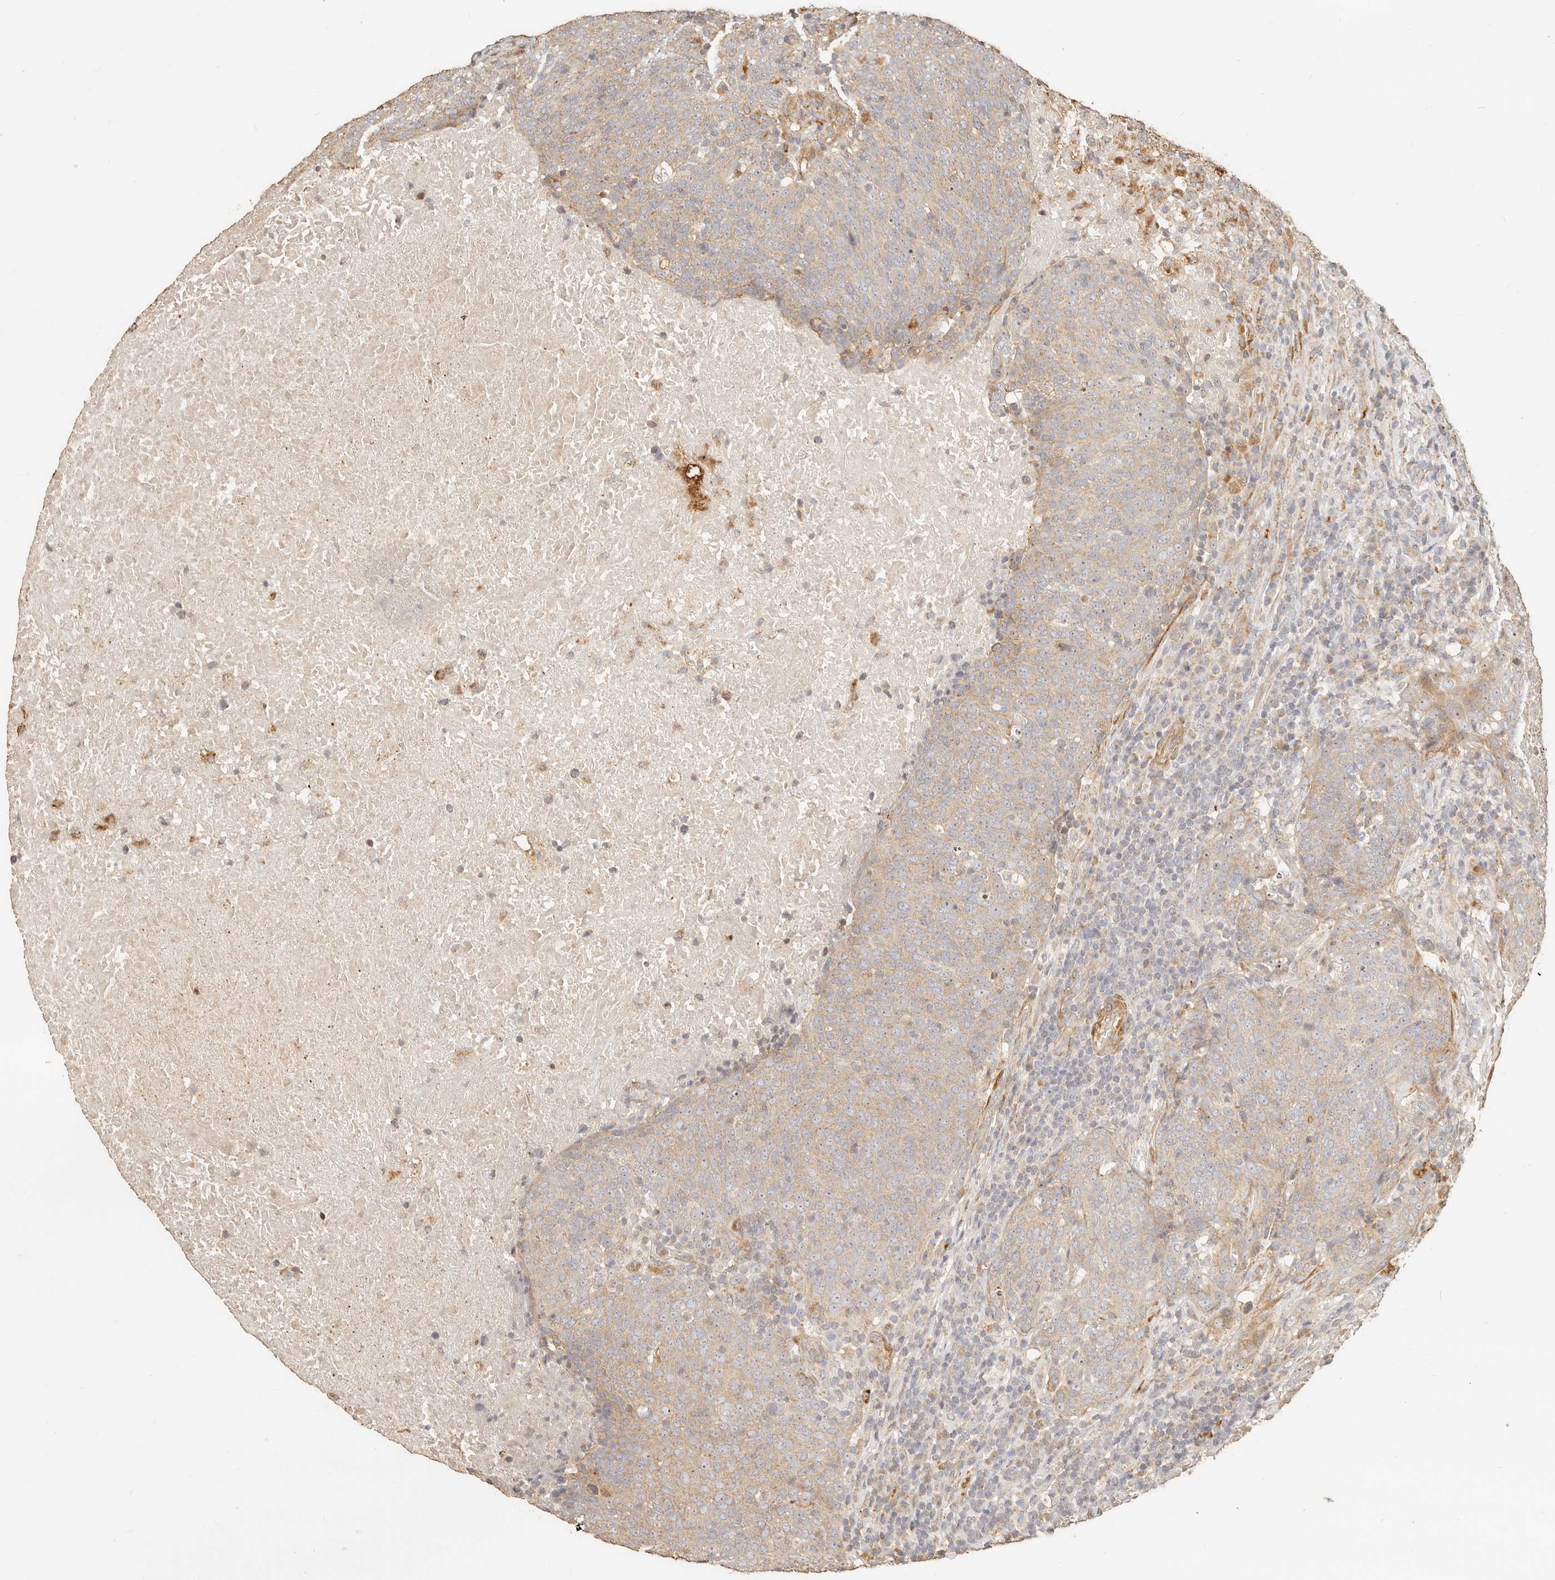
{"staining": {"intensity": "weak", "quantity": "25%-75%", "location": "cytoplasmic/membranous"}, "tissue": "head and neck cancer", "cell_type": "Tumor cells", "image_type": "cancer", "snomed": [{"axis": "morphology", "description": "Squamous cell carcinoma, NOS"}, {"axis": "morphology", "description": "Squamous cell carcinoma, metastatic, NOS"}, {"axis": "topography", "description": "Lymph node"}, {"axis": "topography", "description": "Head-Neck"}], "caption": "Protein analysis of head and neck cancer tissue displays weak cytoplasmic/membranous positivity in approximately 25%-75% of tumor cells. (DAB (3,3'-diaminobenzidine) IHC with brightfield microscopy, high magnification).", "gene": "PTPN22", "patient": {"sex": "male", "age": 62}}